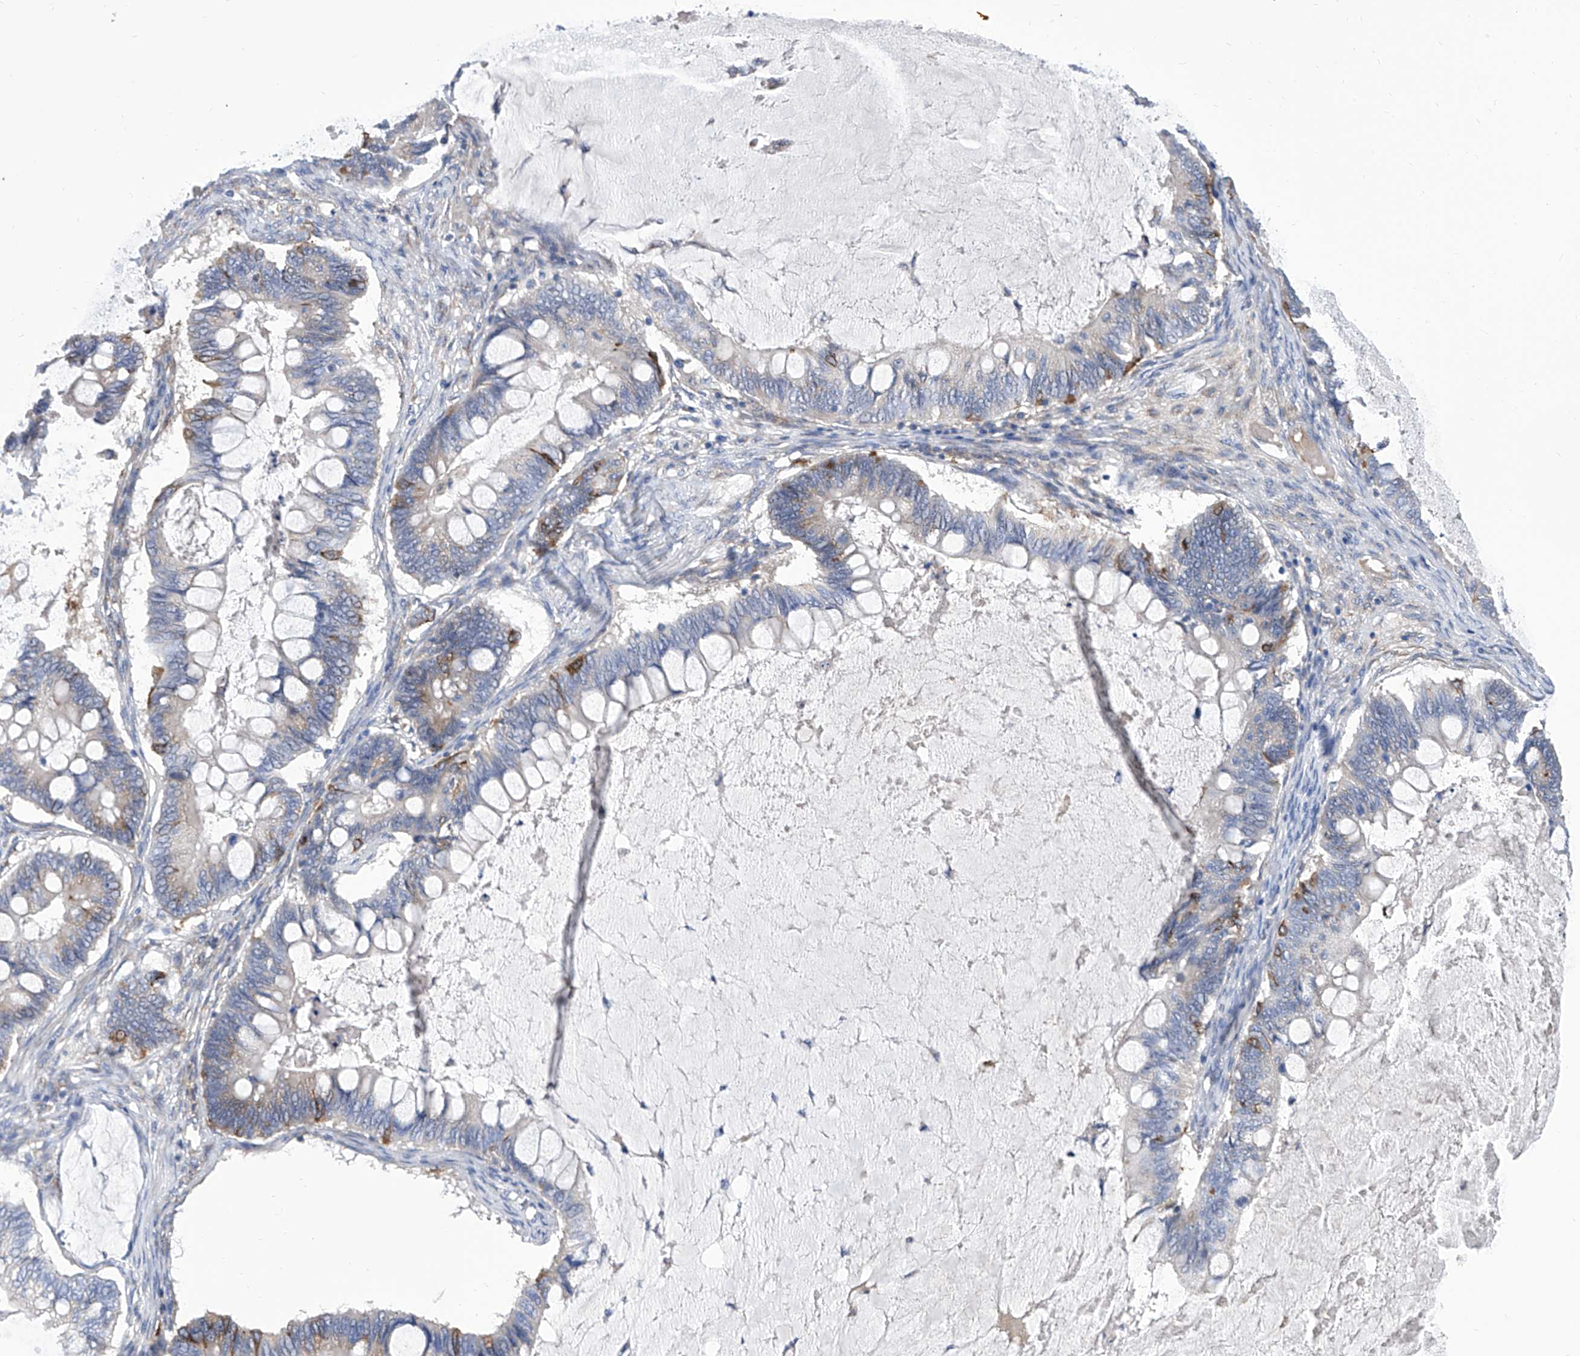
{"staining": {"intensity": "moderate", "quantity": "<25%", "location": "cytoplasmic/membranous"}, "tissue": "ovarian cancer", "cell_type": "Tumor cells", "image_type": "cancer", "snomed": [{"axis": "morphology", "description": "Cystadenocarcinoma, mucinous, NOS"}, {"axis": "topography", "description": "Ovary"}], "caption": "Mucinous cystadenocarcinoma (ovarian) stained with DAB IHC shows low levels of moderate cytoplasmic/membranous expression in about <25% of tumor cells. The protein is shown in brown color, while the nuclei are stained blue.", "gene": "TJAP1", "patient": {"sex": "female", "age": 61}}